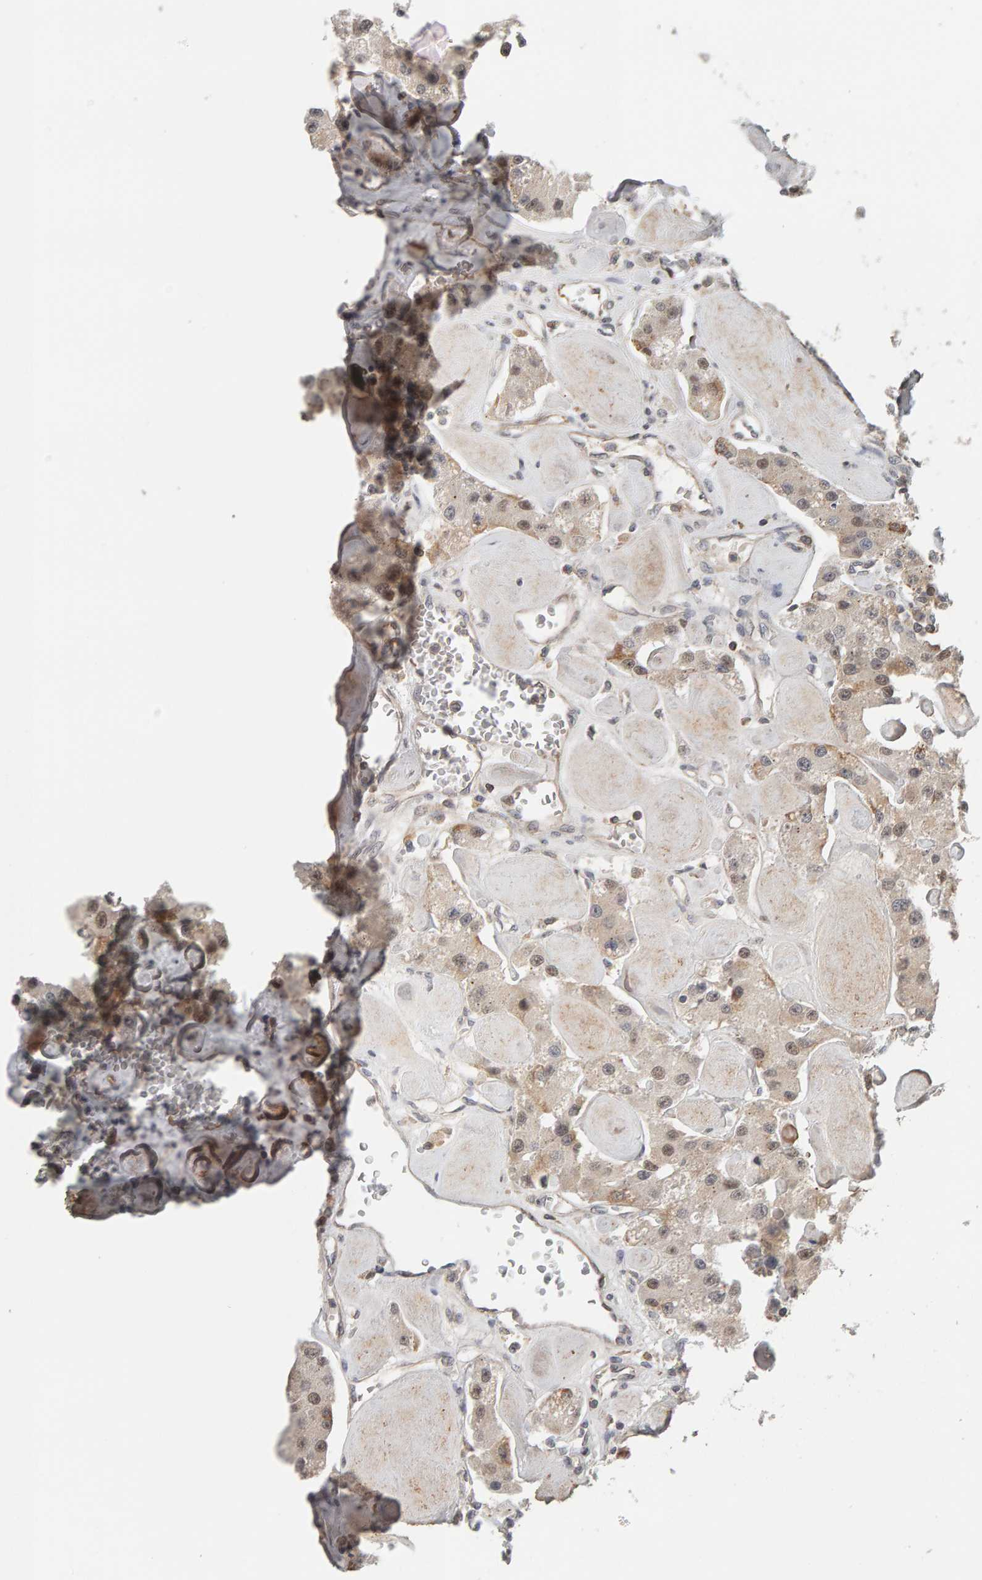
{"staining": {"intensity": "weak", "quantity": ">75%", "location": "cytoplasmic/membranous,nuclear"}, "tissue": "carcinoid", "cell_type": "Tumor cells", "image_type": "cancer", "snomed": [{"axis": "morphology", "description": "Carcinoid, malignant, NOS"}, {"axis": "topography", "description": "Pancreas"}], "caption": "An IHC histopathology image of tumor tissue is shown. Protein staining in brown labels weak cytoplasmic/membranous and nuclear positivity in malignant carcinoid within tumor cells.", "gene": "TEFM", "patient": {"sex": "male", "age": 41}}